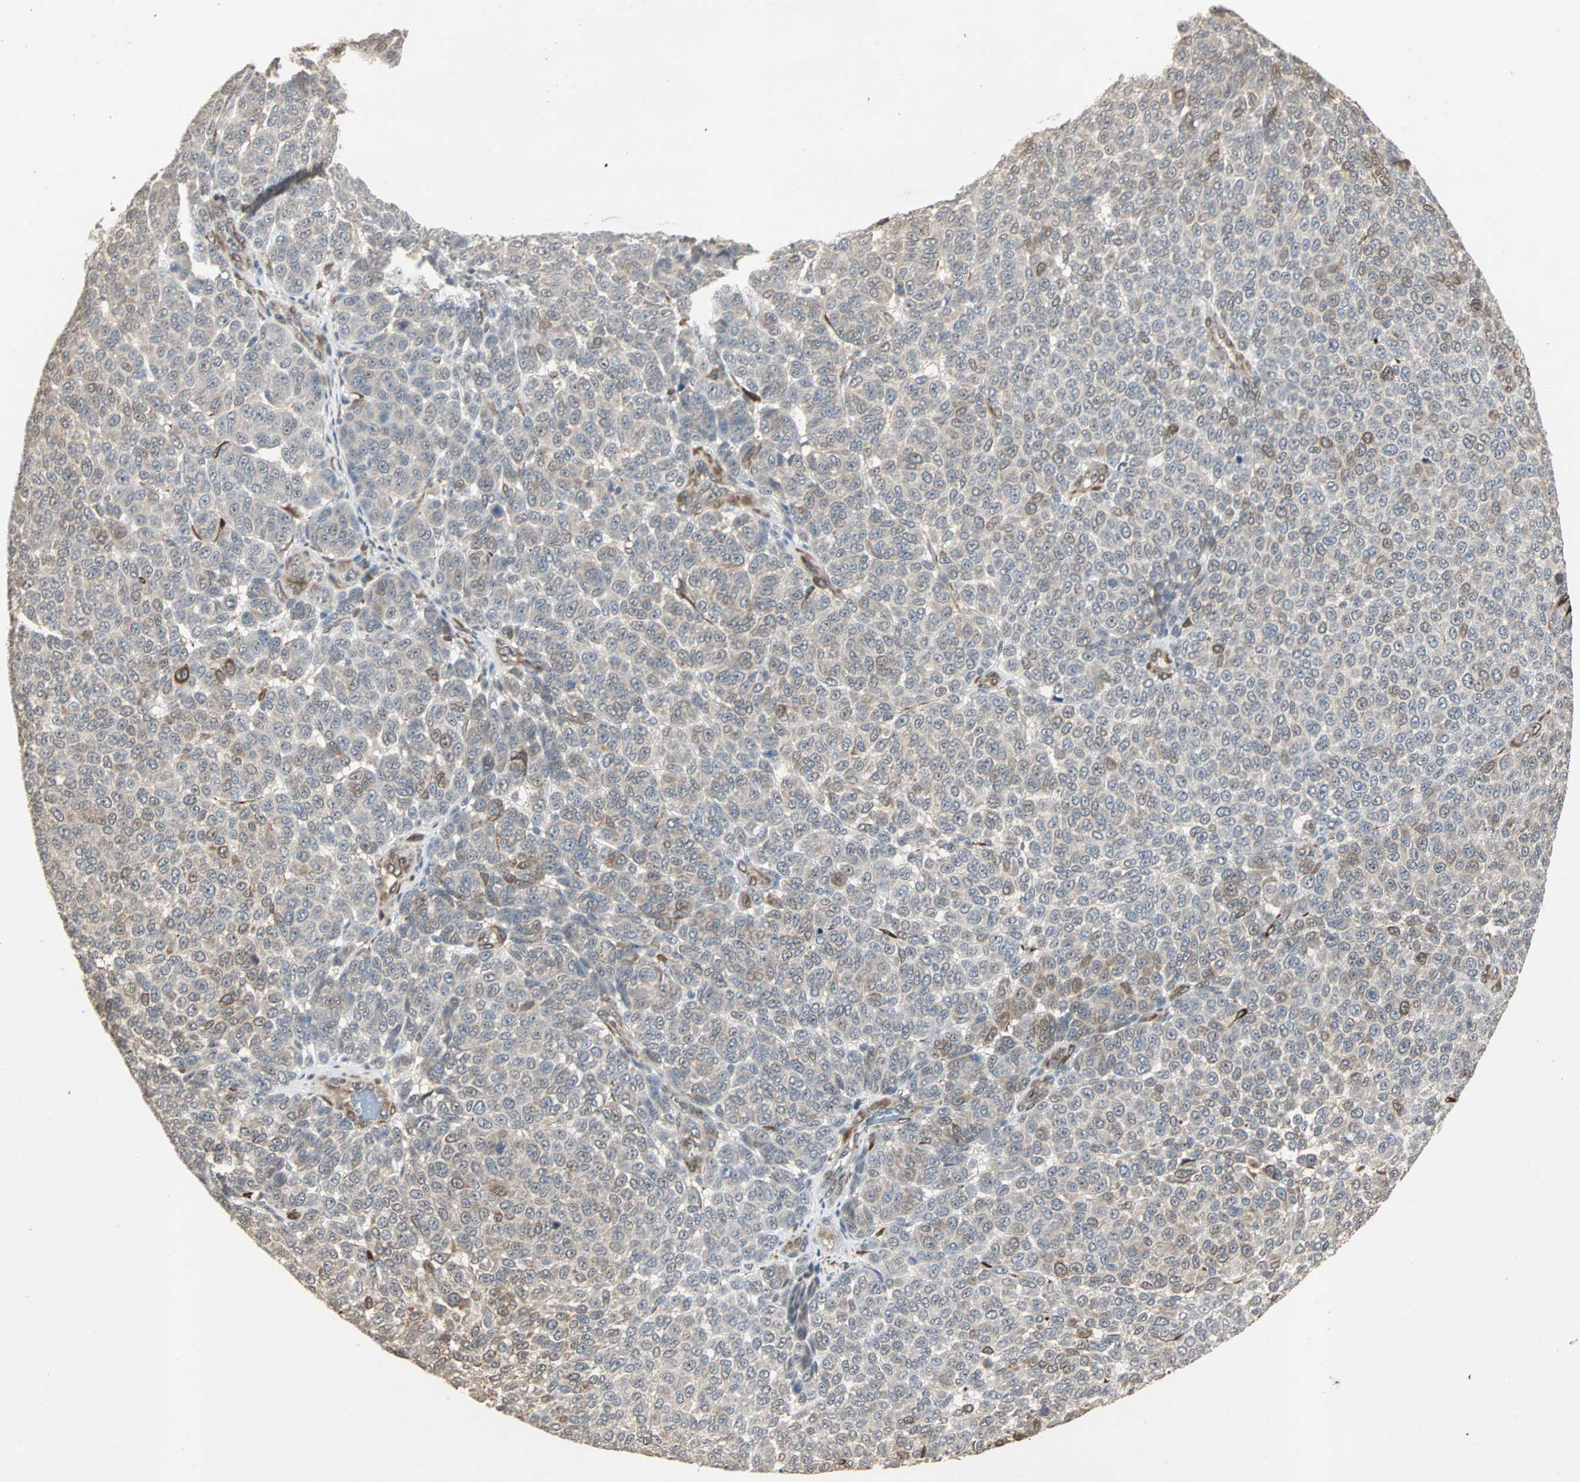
{"staining": {"intensity": "moderate", "quantity": "25%-75%", "location": "cytoplasmic/membranous"}, "tissue": "melanoma", "cell_type": "Tumor cells", "image_type": "cancer", "snomed": [{"axis": "morphology", "description": "Malignant melanoma, NOS"}, {"axis": "topography", "description": "Skin"}], "caption": "A high-resolution micrograph shows immunohistochemistry (IHC) staining of malignant melanoma, which exhibits moderate cytoplasmic/membranous positivity in approximately 25%-75% of tumor cells.", "gene": "TRPV4", "patient": {"sex": "male", "age": 59}}